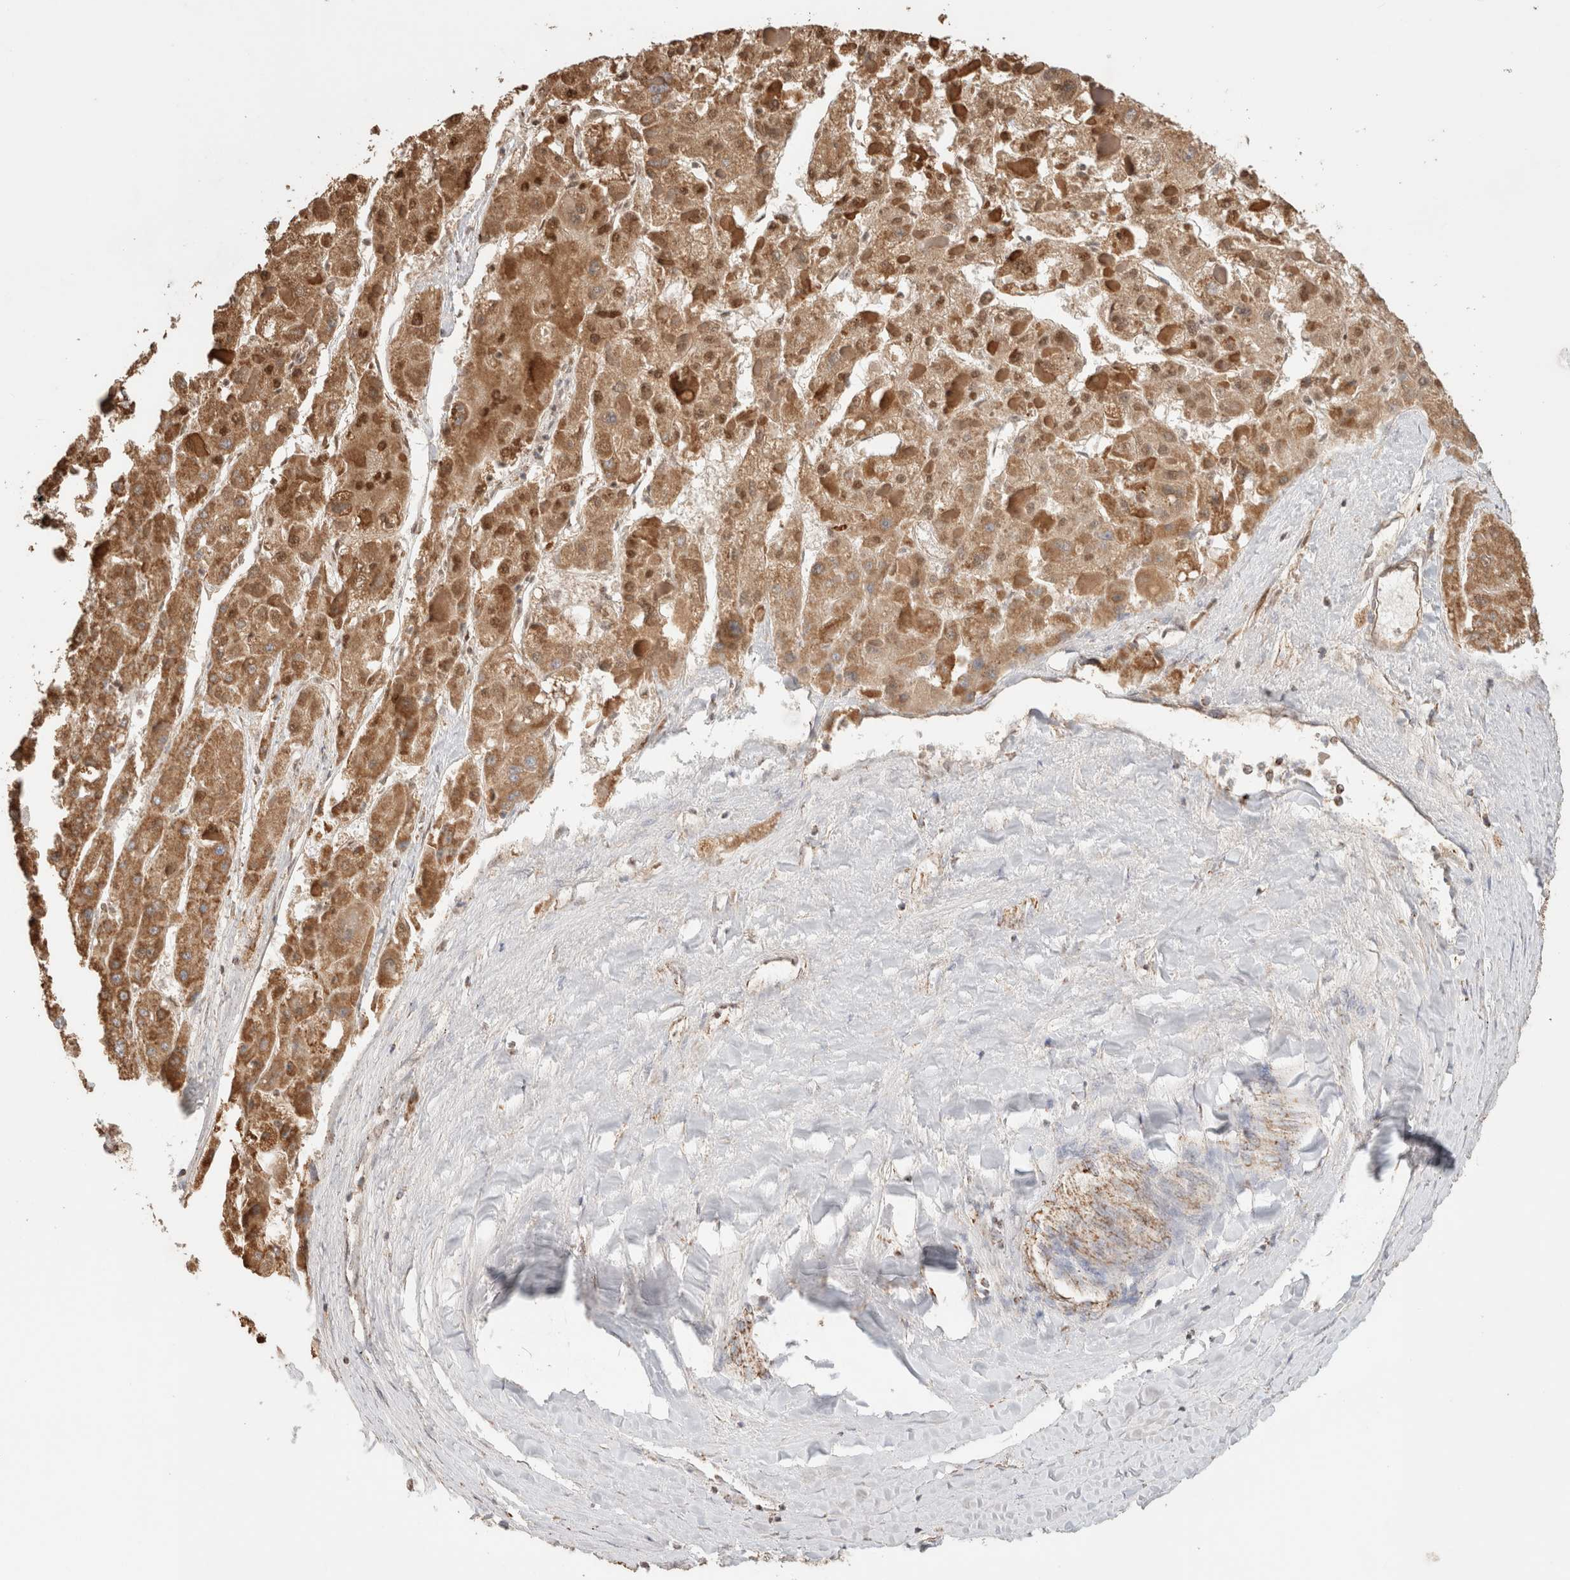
{"staining": {"intensity": "moderate", "quantity": ">75%", "location": "cytoplasmic/membranous"}, "tissue": "liver cancer", "cell_type": "Tumor cells", "image_type": "cancer", "snomed": [{"axis": "morphology", "description": "Carcinoma, Hepatocellular, NOS"}, {"axis": "topography", "description": "Liver"}], "caption": "Brown immunohistochemical staining in liver cancer (hepatocellular carcinoma) exhibits moderate cytoplasmic/membranous expression in about >75% of tumor cells.", "gene": "C1QBP", "patient": {"sex": "female", "age": 73}}